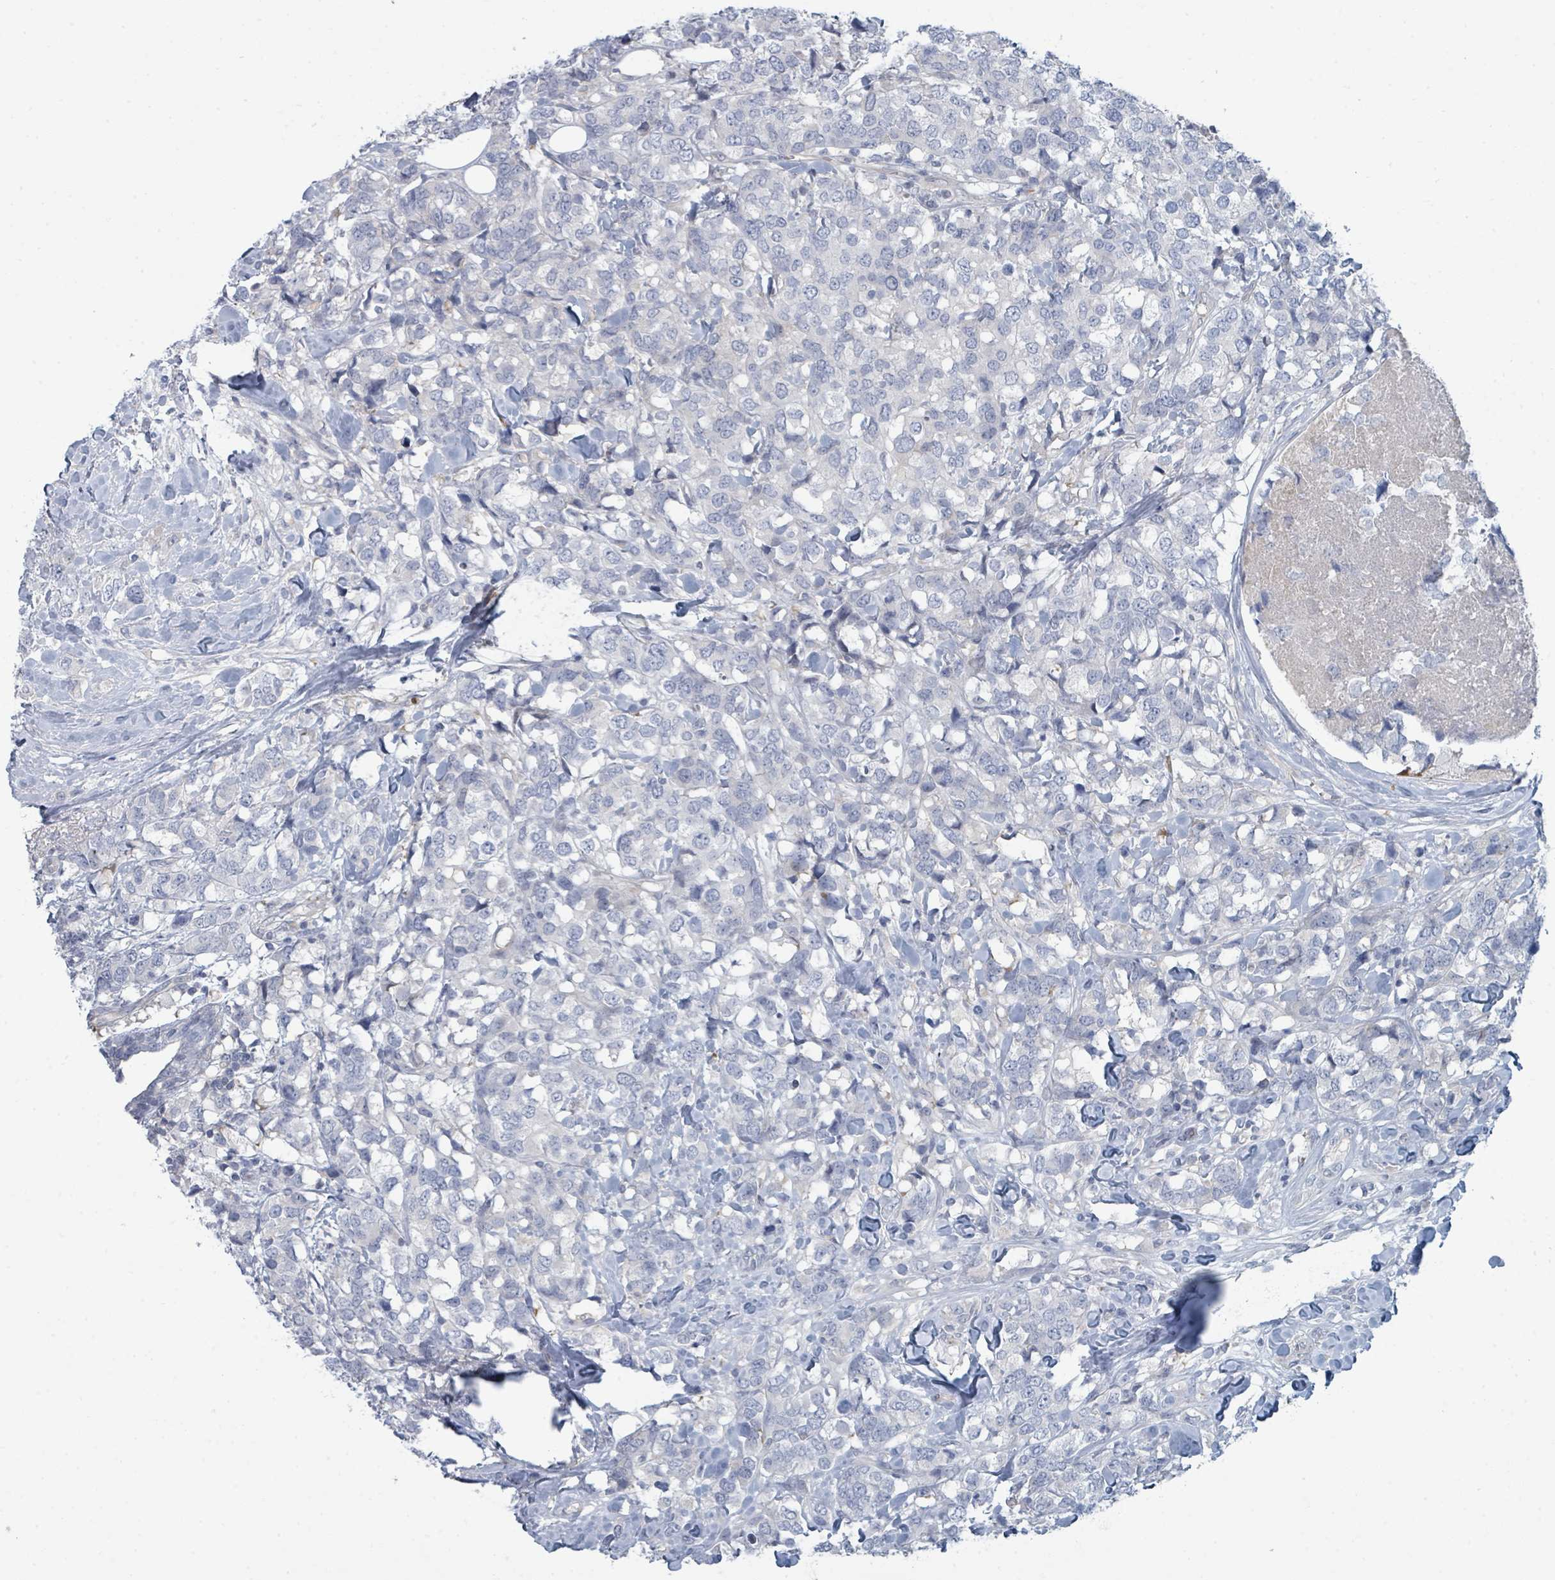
{"staining": {"intensity": "negative", "quantity": "none", "location": "none"}, "tissue": "breast cancer", "cell_type": "Tumor cells", "image_type": "cancer", "snomed": [{"axis": "morphology", "description": "Lobular carcinoma"}, {"axis": "topography", "description": "Breast"}], "caption": "There is no significant expression in tumor cells of breast lobular carcinoma.", "gene": "SLC25A45", "patient": {"sex": "female", "age": 59}}